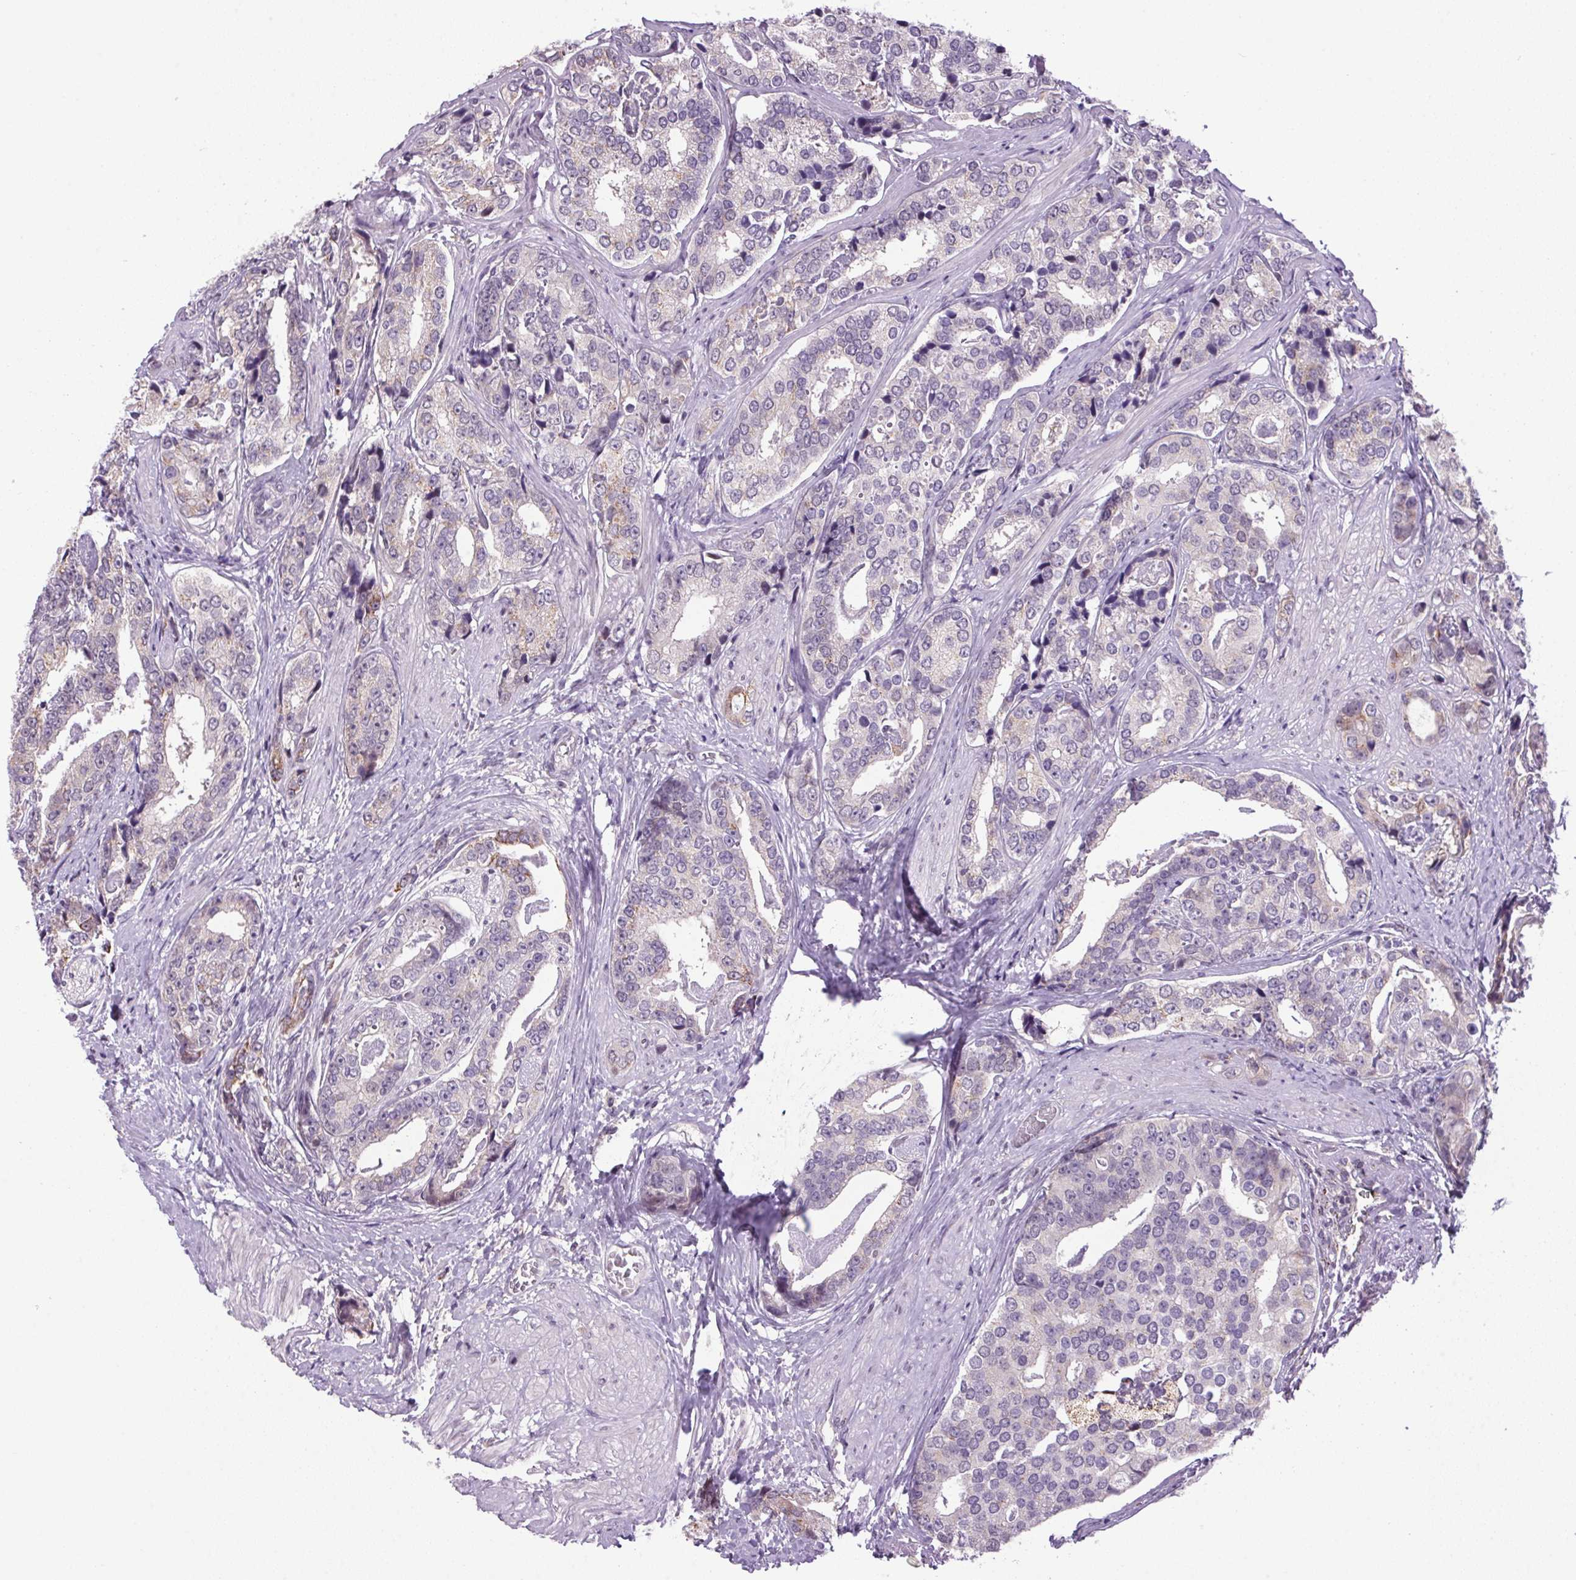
{"staining": {"intensity": "weak", "quantity": "<25%", "location": "cytoplasmic/membranous"}, "tissue": "prostate cancer", "cell_type": "Tumor cells", "image_type": "cancer", "snomed": [{"axis": "morphology", "description": "Adenocarcinoma, High grade"}, {"axis": "topography", "description": "Prostate"}], "caption": "Tumor cells are negative for brown protein staining in prostate adenocarcinoma (high-grade).", "gene": "AKR1E2", "patient": {"sex": "male", "age": 71}}